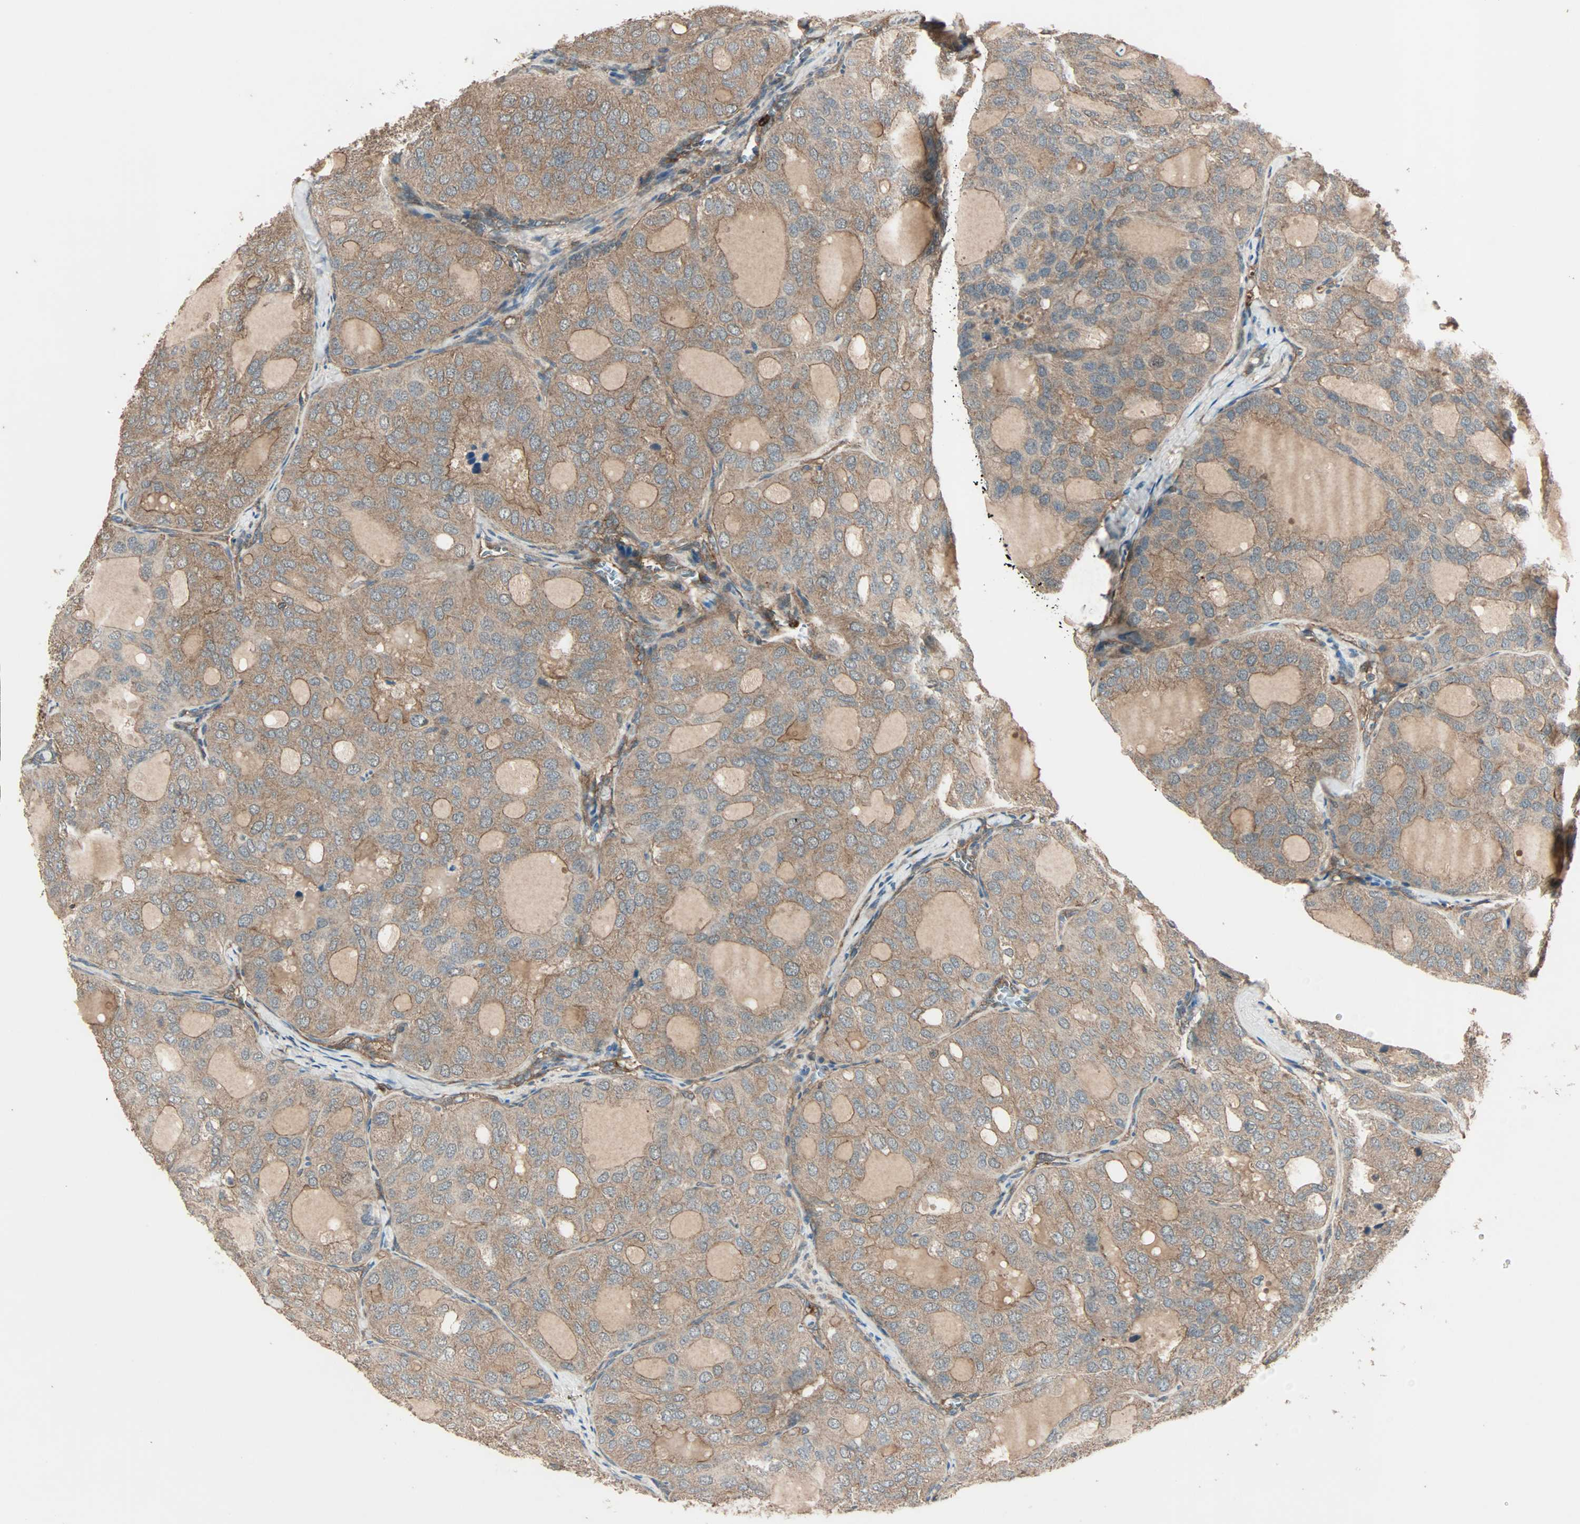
{"staining": {"intensity": "moderate", "quantity": ">75%", "location": "cytoplasmic/membranous"}, "tissue": "thyroid cancer", "cell_type": "Tumor cells", "image_type": "cancer", "snomed": [{"axis": "morphology", "description": "Follicular adenoma carcinoma, NOS"}, {"axis": "topography", "description": "Thyroid gland"}], "caption": "Immunohistochemistry (IHC) staining of thyroid cancer (follicular adenoma carcinoma), which shows medium levels of moderate cytoplasmic/membranous positivity in about >75% of tumor cells indicating moderate cytoplasmic/membranous protein expression. The staining was performed using DAB (brown) for protein detection and nuclei were counterstained in hematoxylin (blue).", "gene": "GCK", "patient": {"sex": "male", "age": 75}}